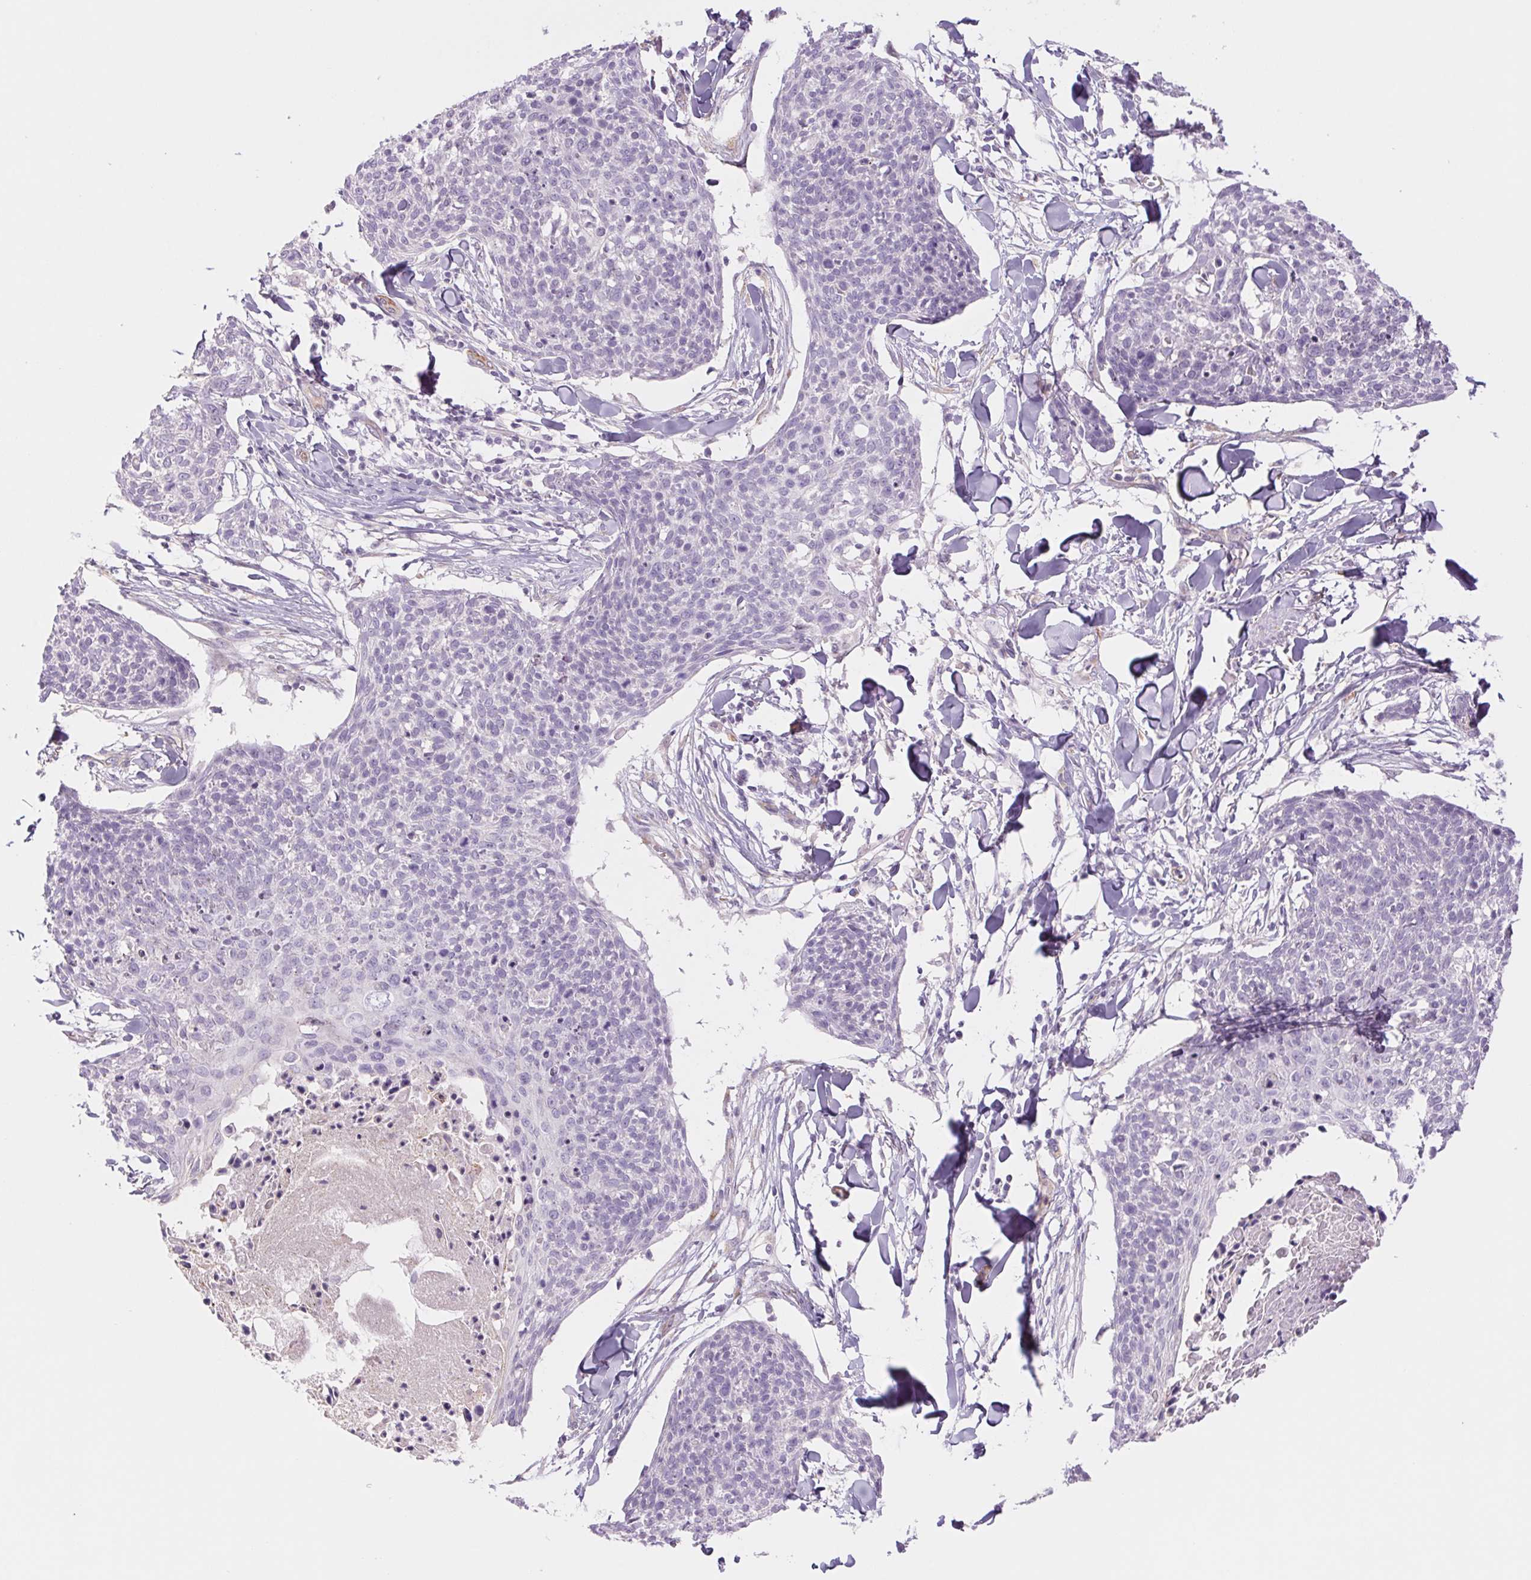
{"staining": {"intensity": "negative", "quantity": "none", "location": "none"}, "tissue": "skin cancer", "cell_type": "Tumor cells", "image_type": "cancer", "snomed": [{"axis": "morphology", "description": "Squamous cell carcinoma, NOS"}, {"axis": "topography", "description": "Skin"}, {"axis": "topography", "description": "Vulva"}], "caption": "Tumor cells are negative for protein expression in human skin cancer (squamous cell carcinoma).", "gene": "IGFL3", "patient": {"sex": "female", "age": 75}}